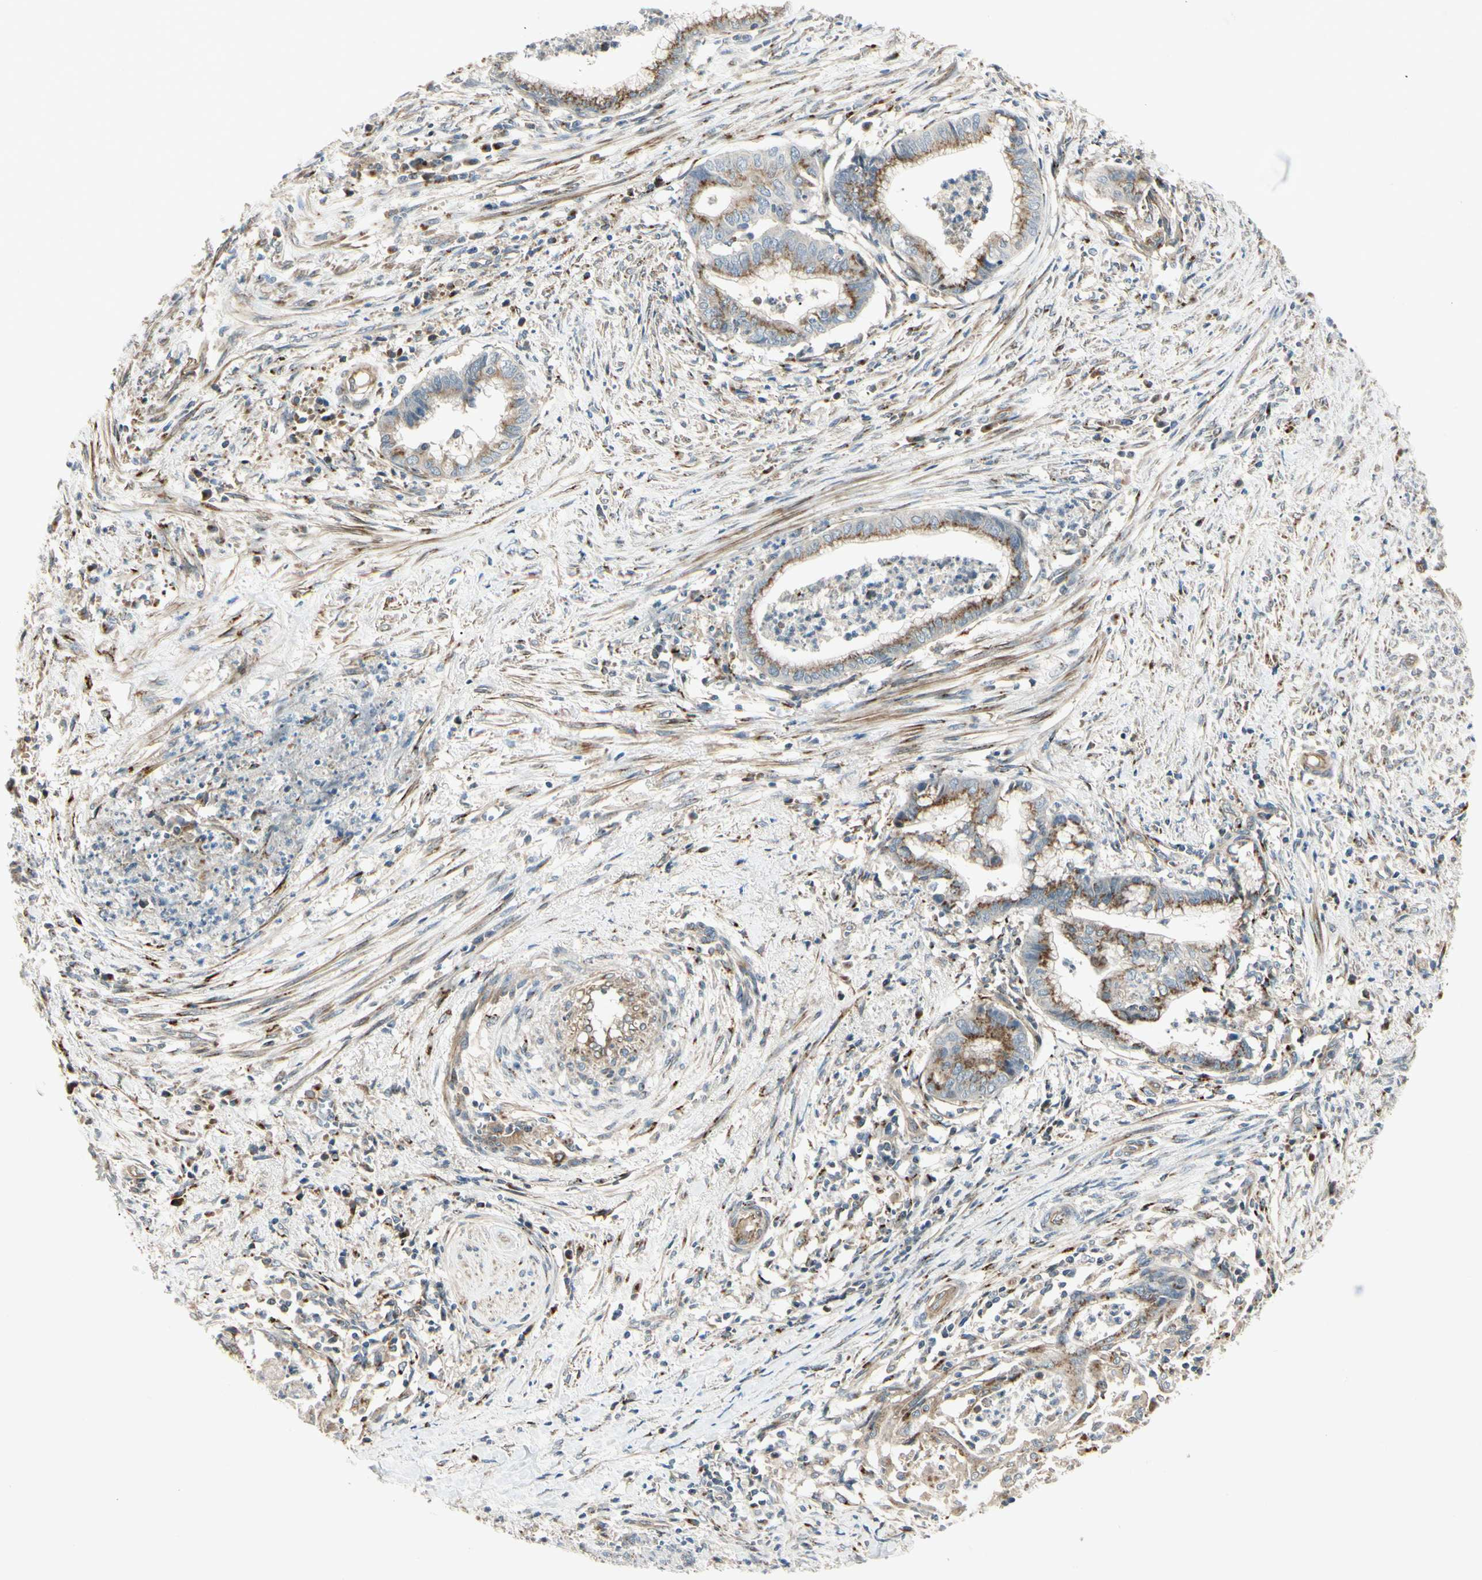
{"staining": {"intensity": "moderate", "quantity": ">75%", "location": "cytoplasmic/membranous"}, "tissue": "endometrial cancer", "cell_type": "Tumor cells", "image_type": "cancer", "snomed": [{"axis": "morphology", "description": "Necrosis, NOS"}, {"axis": "morphology", "description": "Adenocarcinoma, NOS"}, {"axis": "topography", "description": "Endometrium"}], "caption": "Protein staining of endometrial cancer tissue demonstrates moderate cytoplasmic/membranous staining in about >75% of tumor cells.", "gene": "ABCA3", "patient": {"sex": "female", "age": 79}}